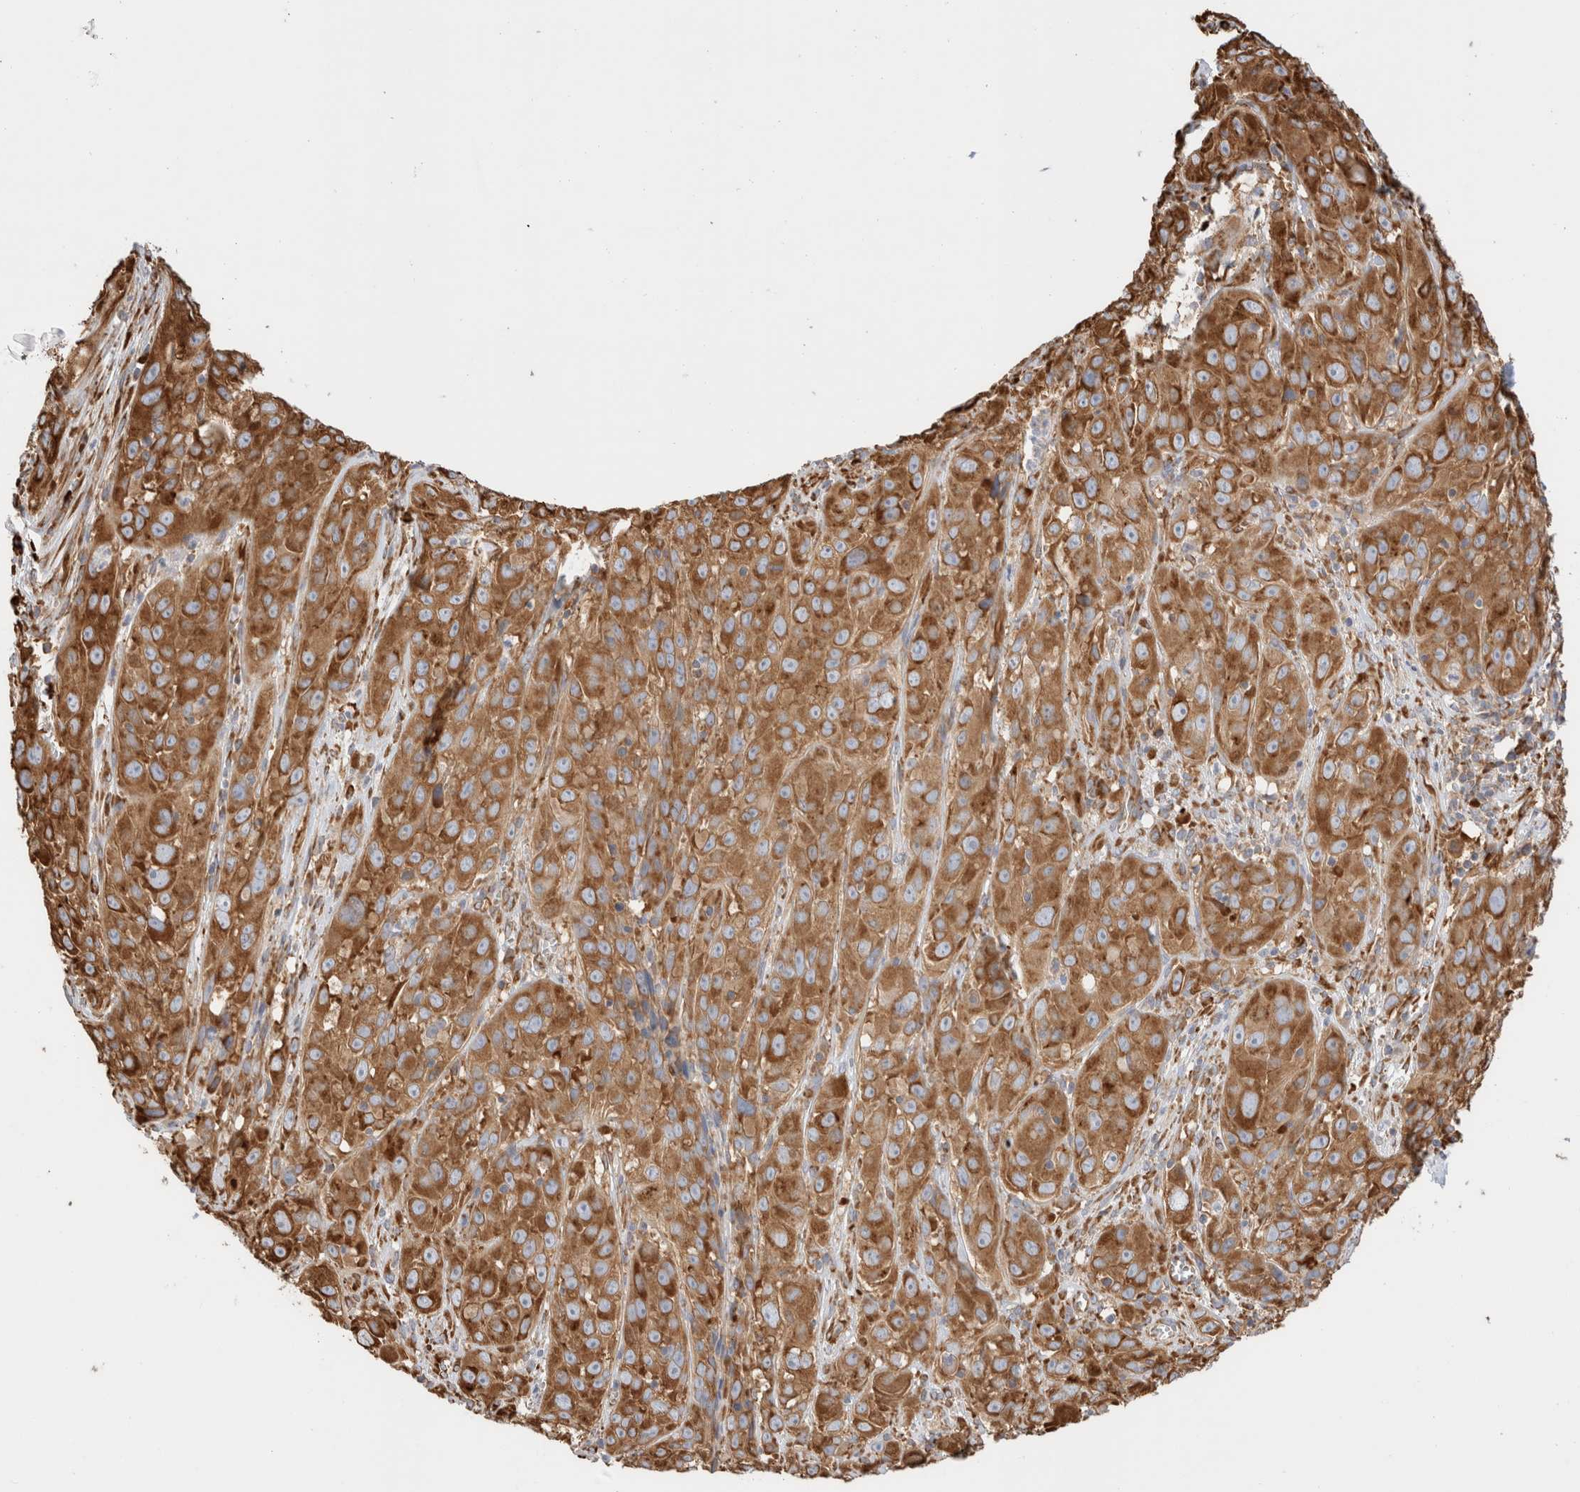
{"staining": {"intensity": "strong", "quantity": ">75%", "location": "cytoplasmic/membranous"}, "tissue": "cervical cancer", "cell_type": "Tumor cells", "image_type": "cancer", "snomed": [{"axis": "morphology", "description": "Squamous cell carcinoma, NOS"}, {"axis": "topography", "description": "Cervix"}], "caption": "Immunohistochemistry (IHC) (DAB) staining of cervical cancer displays strong cytoplasmic/membranous protein staining in approximately >75% of tumor cells.", "gene": "ZC2HC1A", "patient": {"sex": "female", "age": 32}}